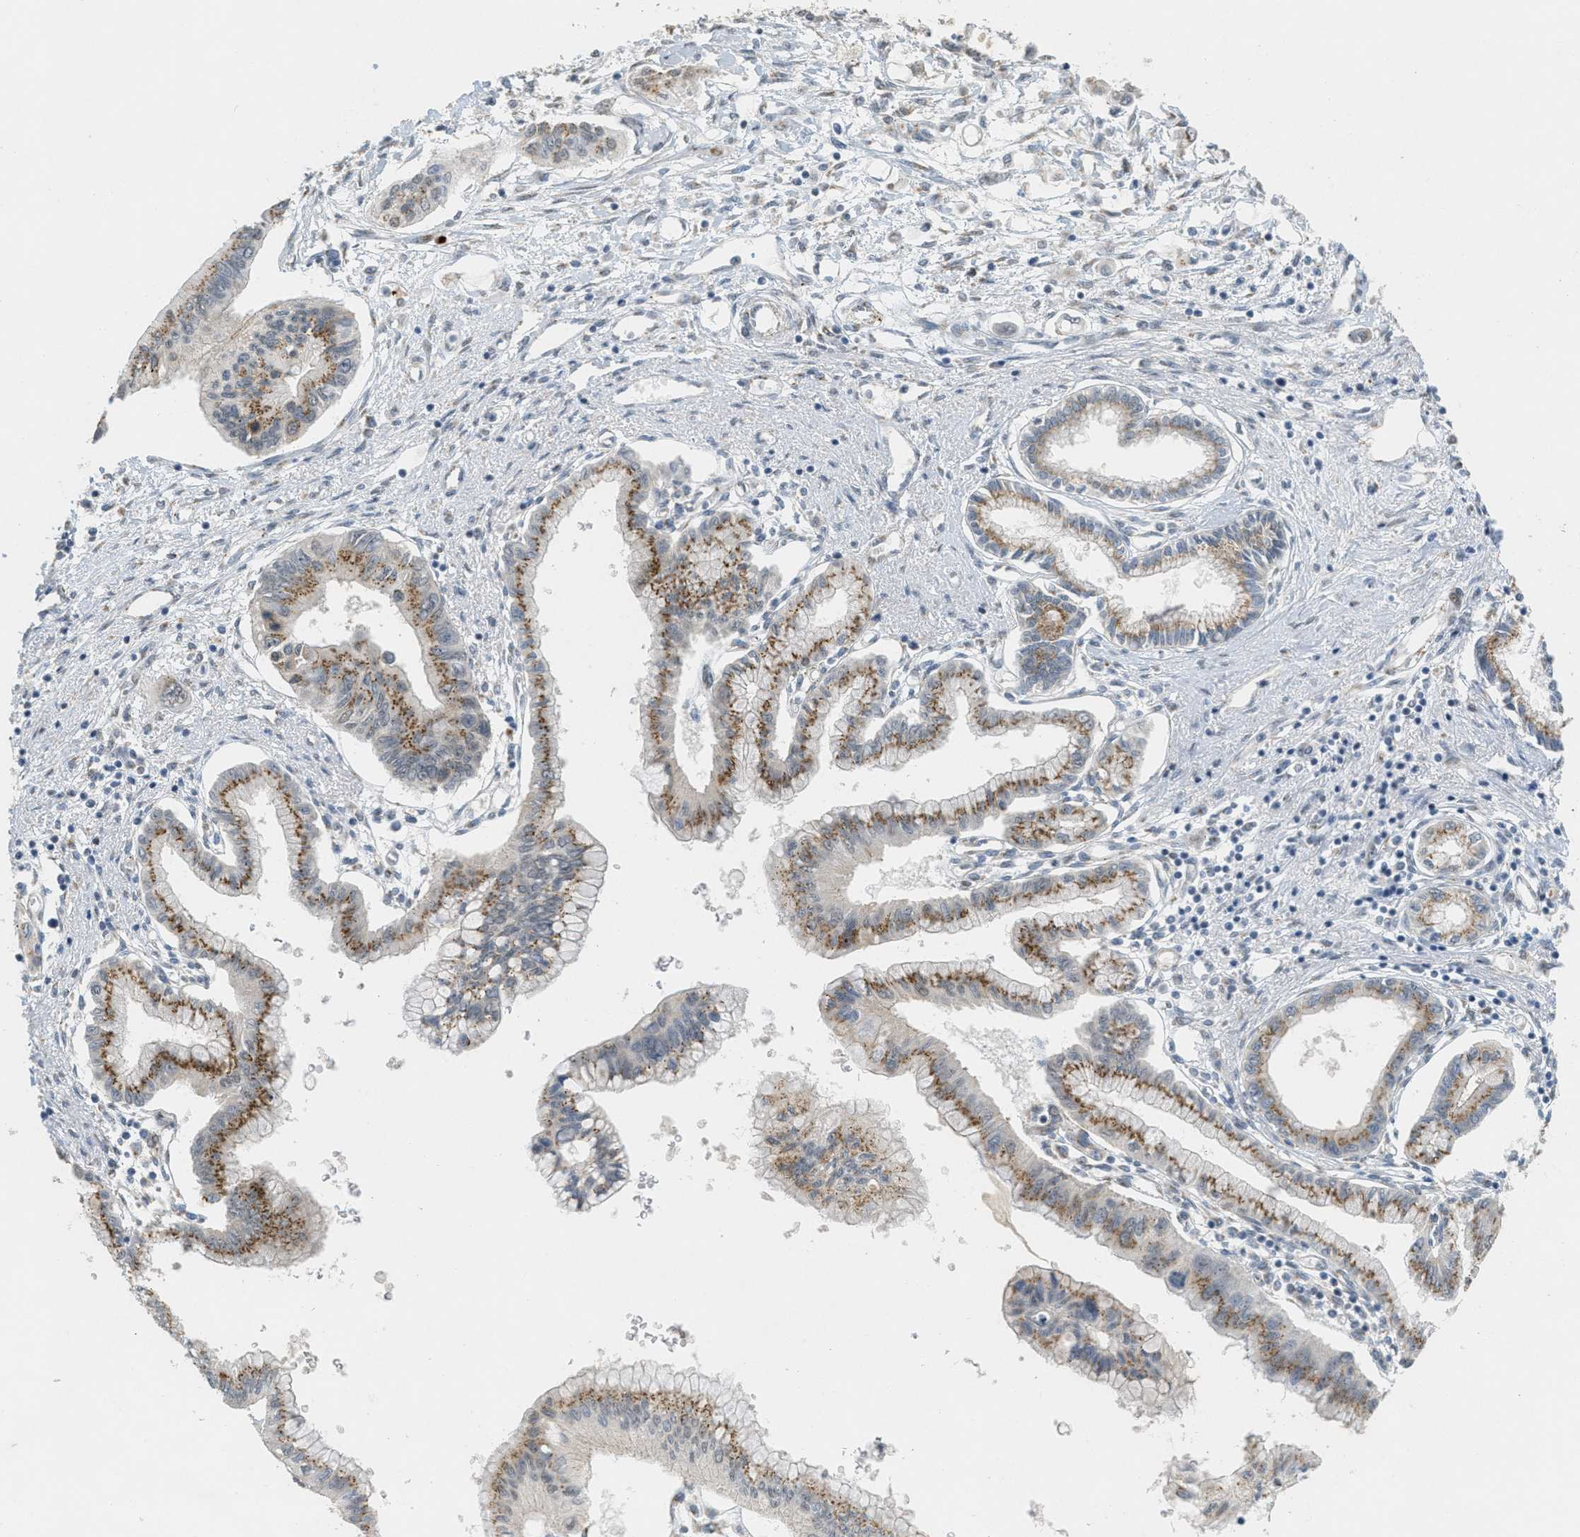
{"staining": {"intensity": "moderate", "quantity": ">75%", "location": "cytoplasmic/membranous"}, "tissue": "pancreatic cancer", "cell_type": "Tumor cells", "image_type": "cancer", "snomed": [{"axis": "morphology", "description": "Adenocarcinoma, NOS"}, {"axis": "topography", "description": "Pancreas"}], "caption": "This micrograph displays IHC staining of pancreatic adenocarcinoma, with medium moderate cytoplasmic/membranous expression in about >75% of tumor cells.", "gene": "ZFPL1", "patient": {"sex": "female", "age": 77}}